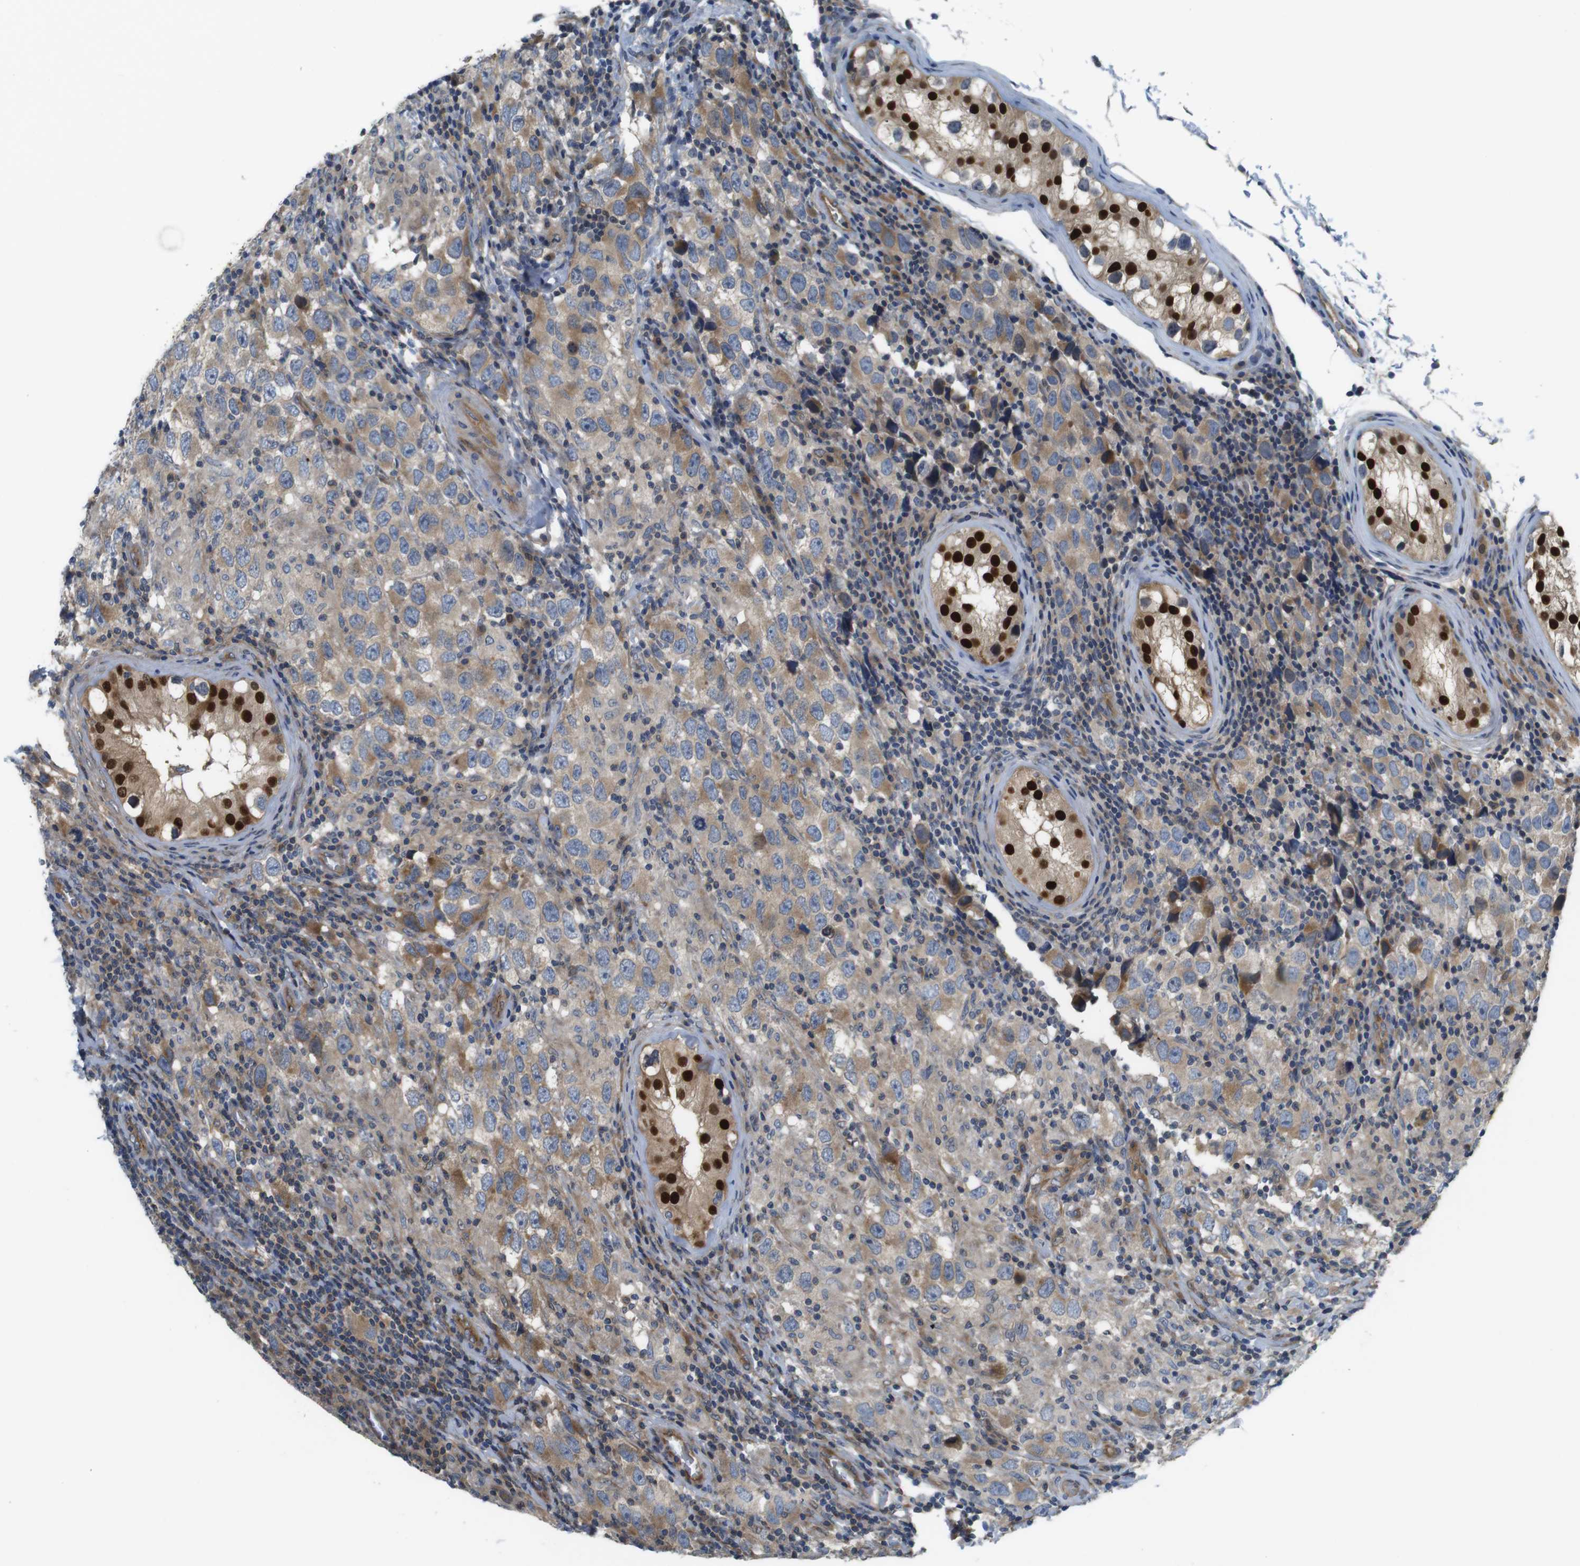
{"staining": {"intensity": "moderate", "quantity": "25%-75%", "location": "cytoplasmic/membranous"}, "tissue": "testis cancer", "cell_type": "Tumor cells", "image_type": "cancer", "snomed": [{"axis": "morphology", "description": "Carcinoma, Embryonal, NOS"}, {"axis": "topography", "description": "Testis"}], "caption": "A medium amount of moderate cytoplasmic/membranous positivity is appreciated in approximately 25%-75% of tumor cells in testis cancer tissue.", "gene": "ABHD15", "patient": {"sex": "male", "age": 21}}